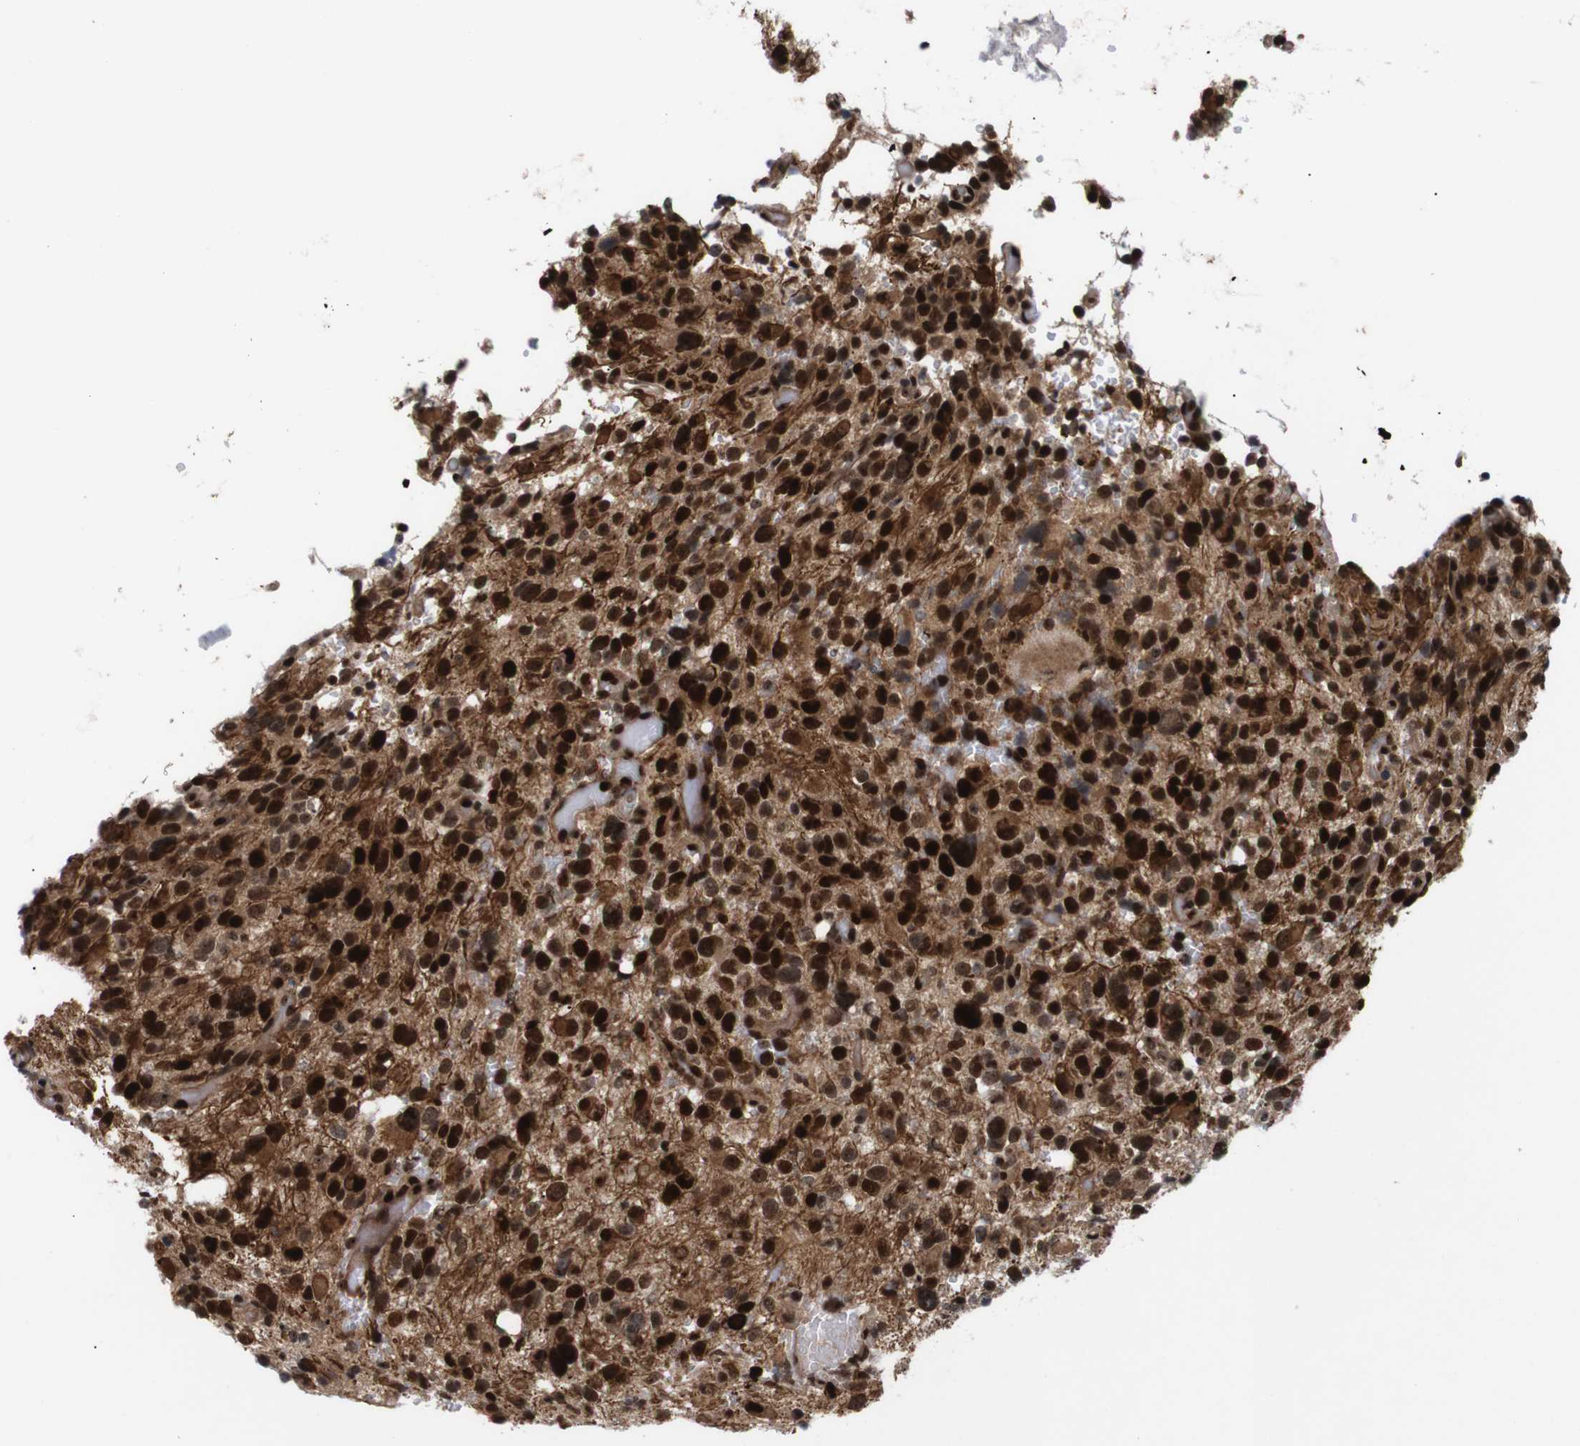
{"staining": {"intensity": "strong", "quantity": ">75%", "location": "cytoplasmic/membranous,nuclear"}, "tissue": "glioma", "cell_type": "Tumor cells", "image_type": "cancer", "snomed": [{"axis": "morphology", "description": "Glioma, malignant, High grade"}, {"axis": "topography", "description": "Brain"}], "caption": "Immunohistochemistry staining of glioma, which shows high levels of strong cytoplasmic/membranous and nuclear staining in about >75% of tumor cells indicating strong cytoplasmic/membranous and nuclear protein expression. The staining was performed using DAB (brown) for protein detection and nuclei were counterstained in hematoxylin (blue).", "gene": "KIF23", "patient": {"sex": "male", "age": 48}}